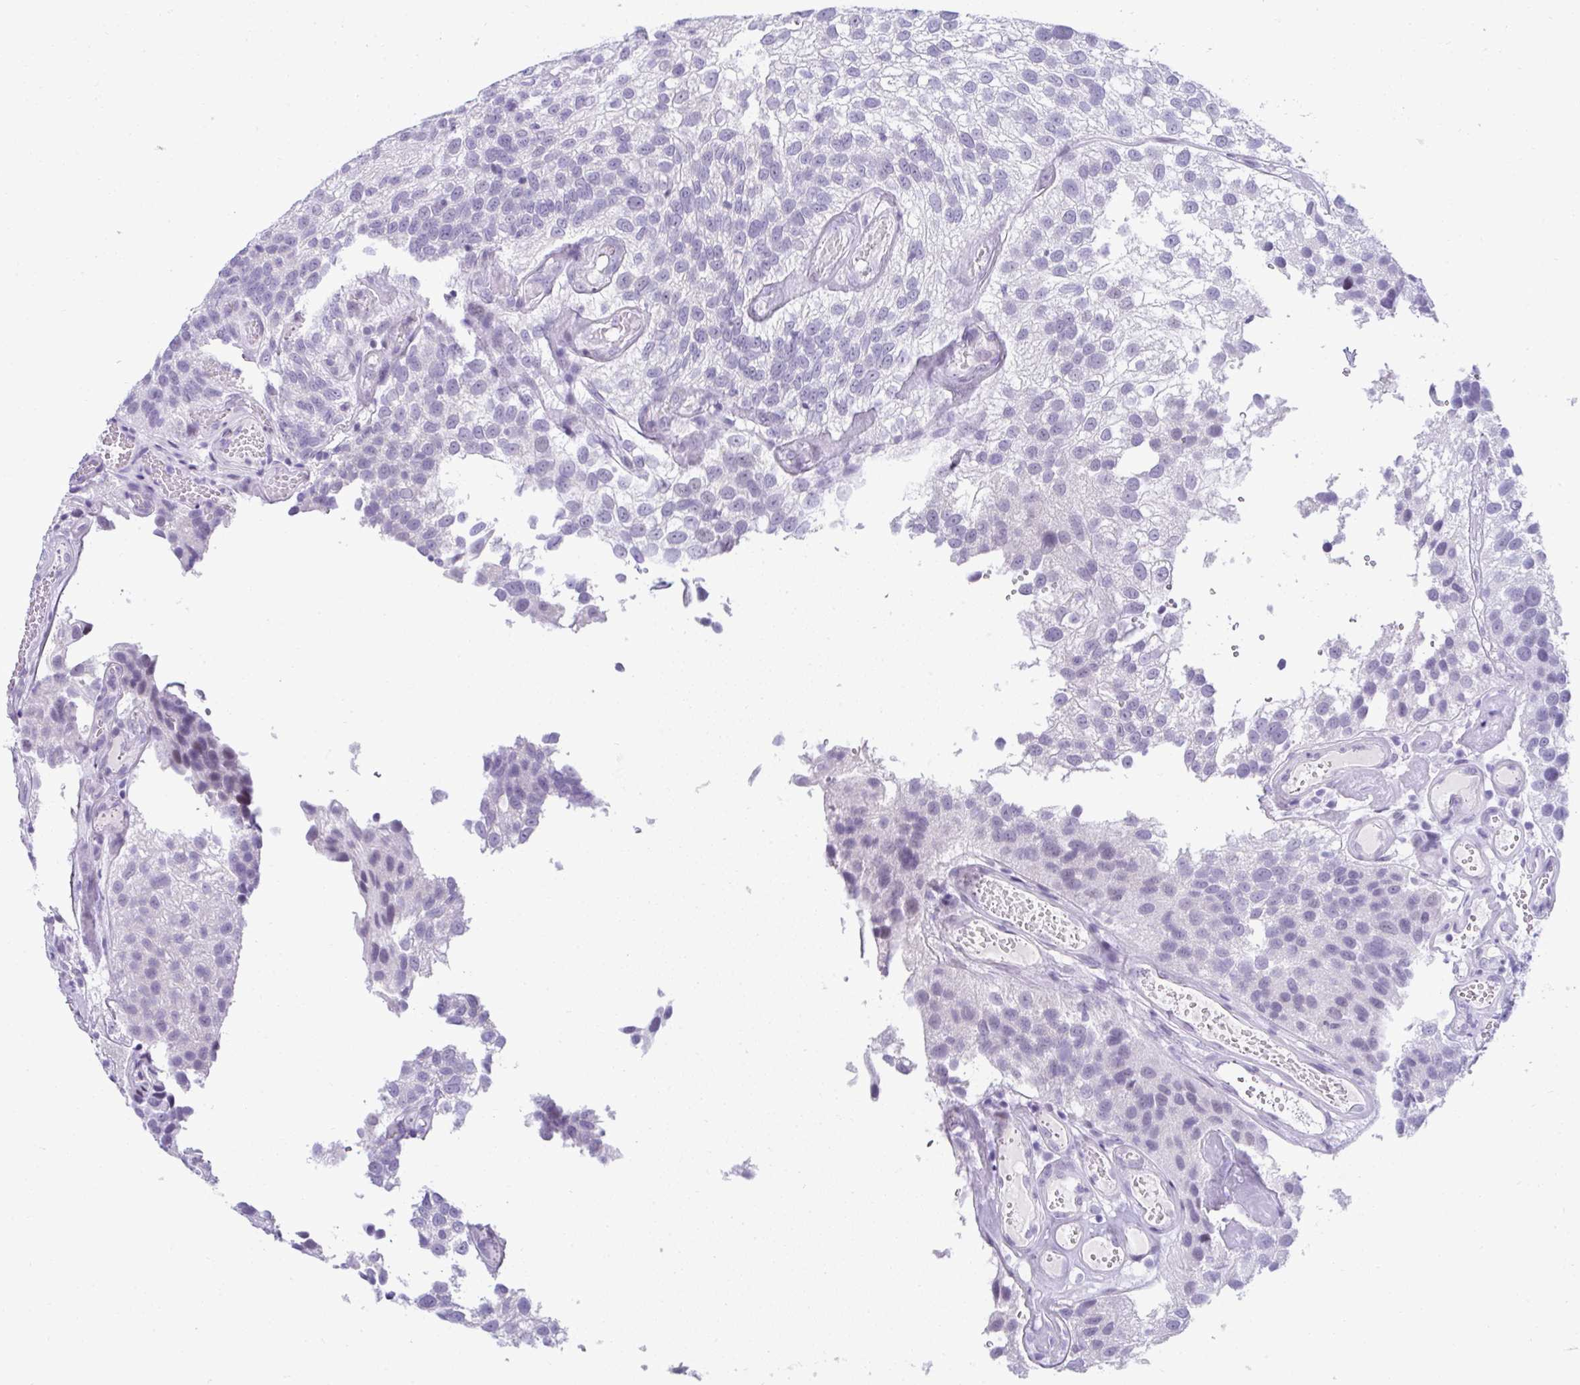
{"staining": {"intensity": "negative", "quantity": "none", "location": "none"}, "tissue": "urothelial cancer", "cell_type": "Tumor cells", "image_type": "cancer", "snomed": [{"axis": "morphology", "description": "Urothelial carcinoma, NOS"}, {"axis": "topography", "description": "Urinary bladder"}], "caption": "High power microscopy micrograph of an immunohistochemistry (IHC) histopathology image of urothelial cancer, revealing no significant positivity in tumor cells.", "gene": "RNF183", "patient": {"sex": "male", "age": 87}}